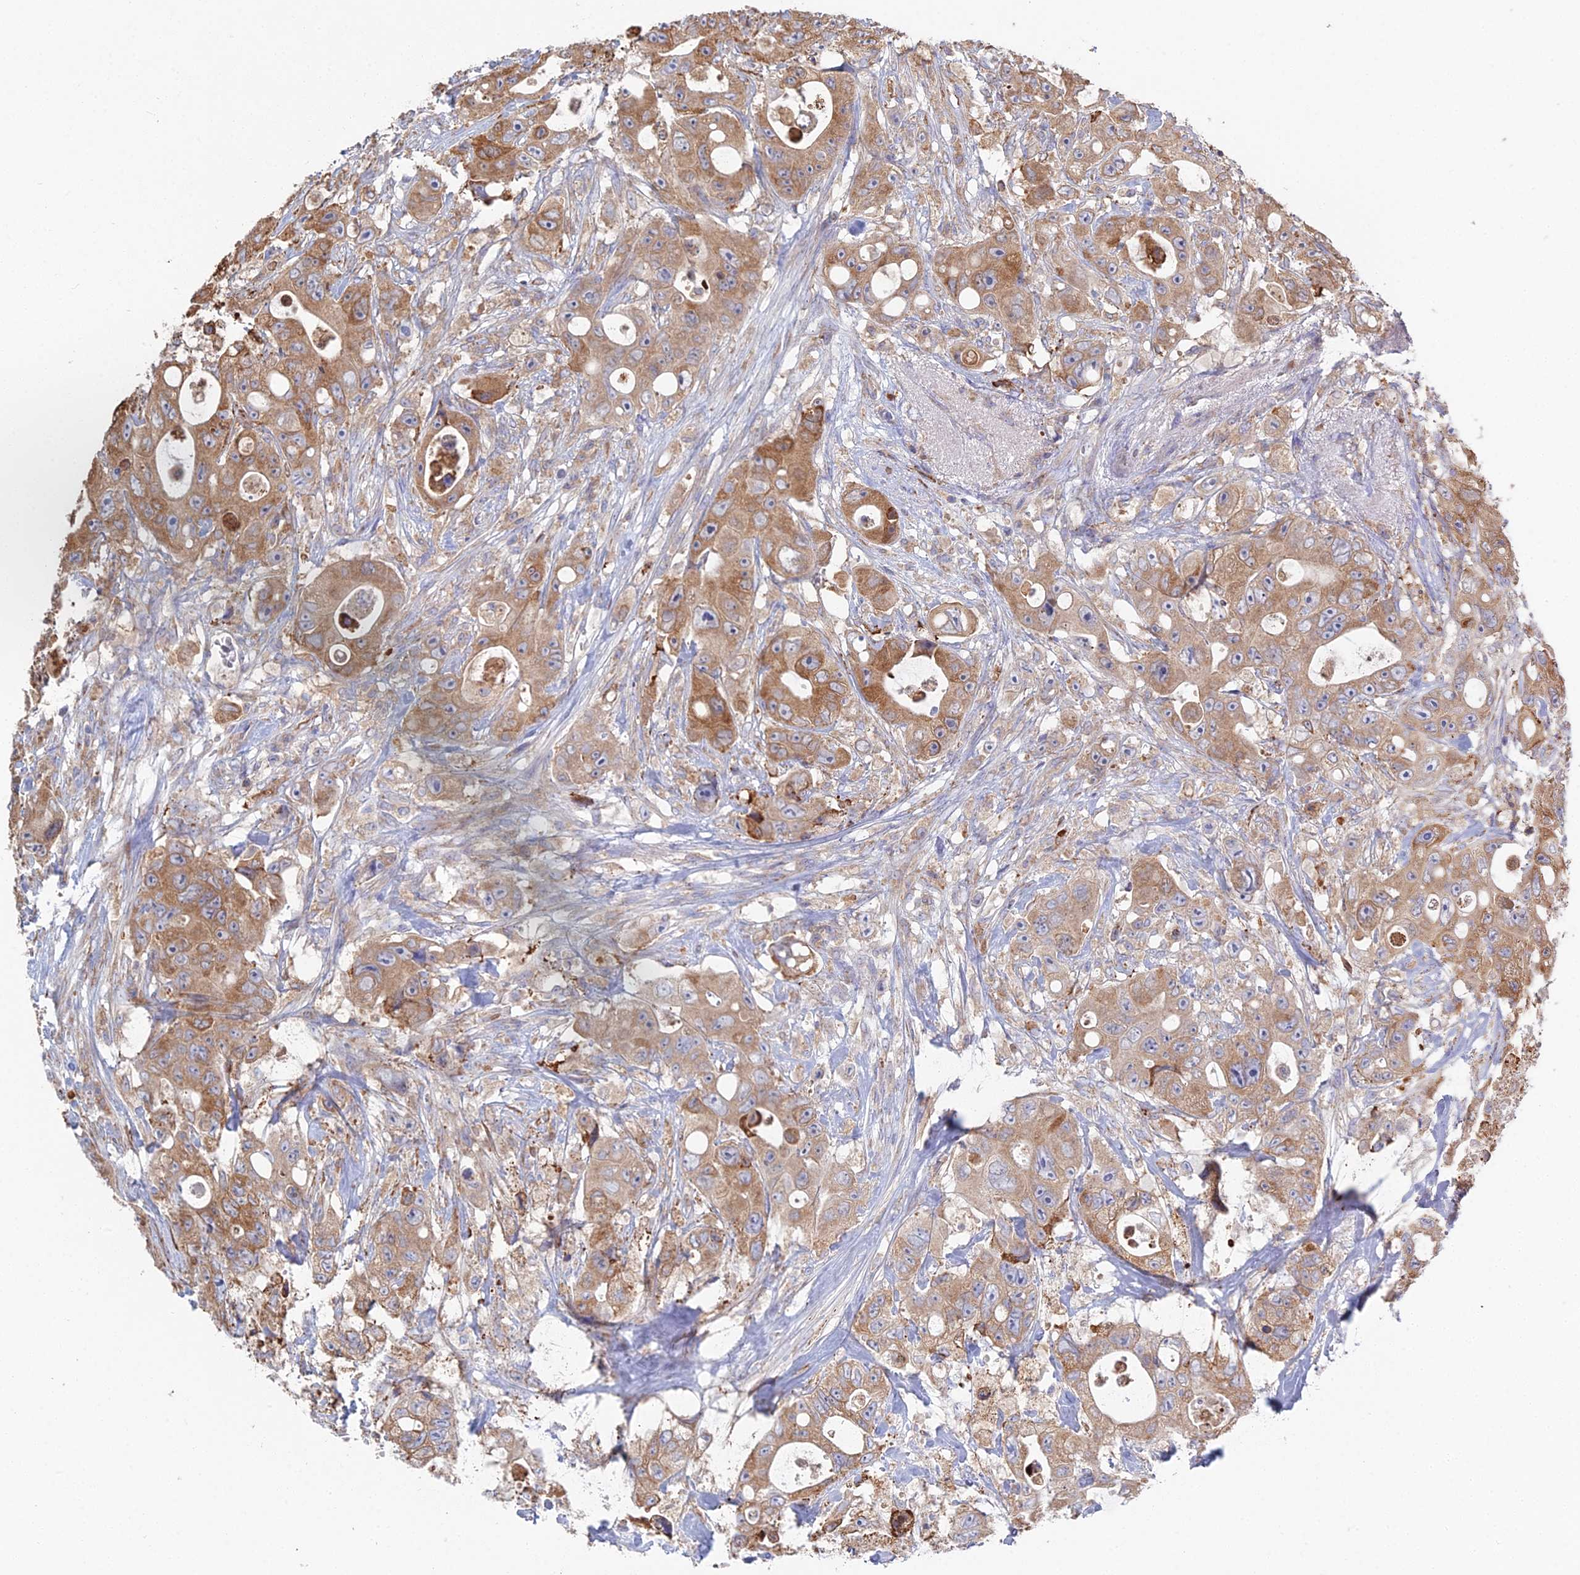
{"staining": {"intensity": "moderate", "quantity": ">75%", "location": "cytoplasmic/membranous"}, "tissue": "colorectal cancer", "cell_type": "Tumor cells", "image_type": "cancer", "snomed": [{"axis": "morphology", "description": "Adenocarcinoma, NOS"}, {"axis": "topography", "description": "Colon"}], "caption": "Tumor cells show medium levels of moderate cytoplasmic/membranous expression in approximately >75% of cells in colorectal adenocarcinoma. (DAB (3,3'-diaminobenzidine) IHC, brown staining for protein, blue staining for nuclei).", "gene": "TRAPPC6A", "patient": {"sex": "female", "age": 46}}